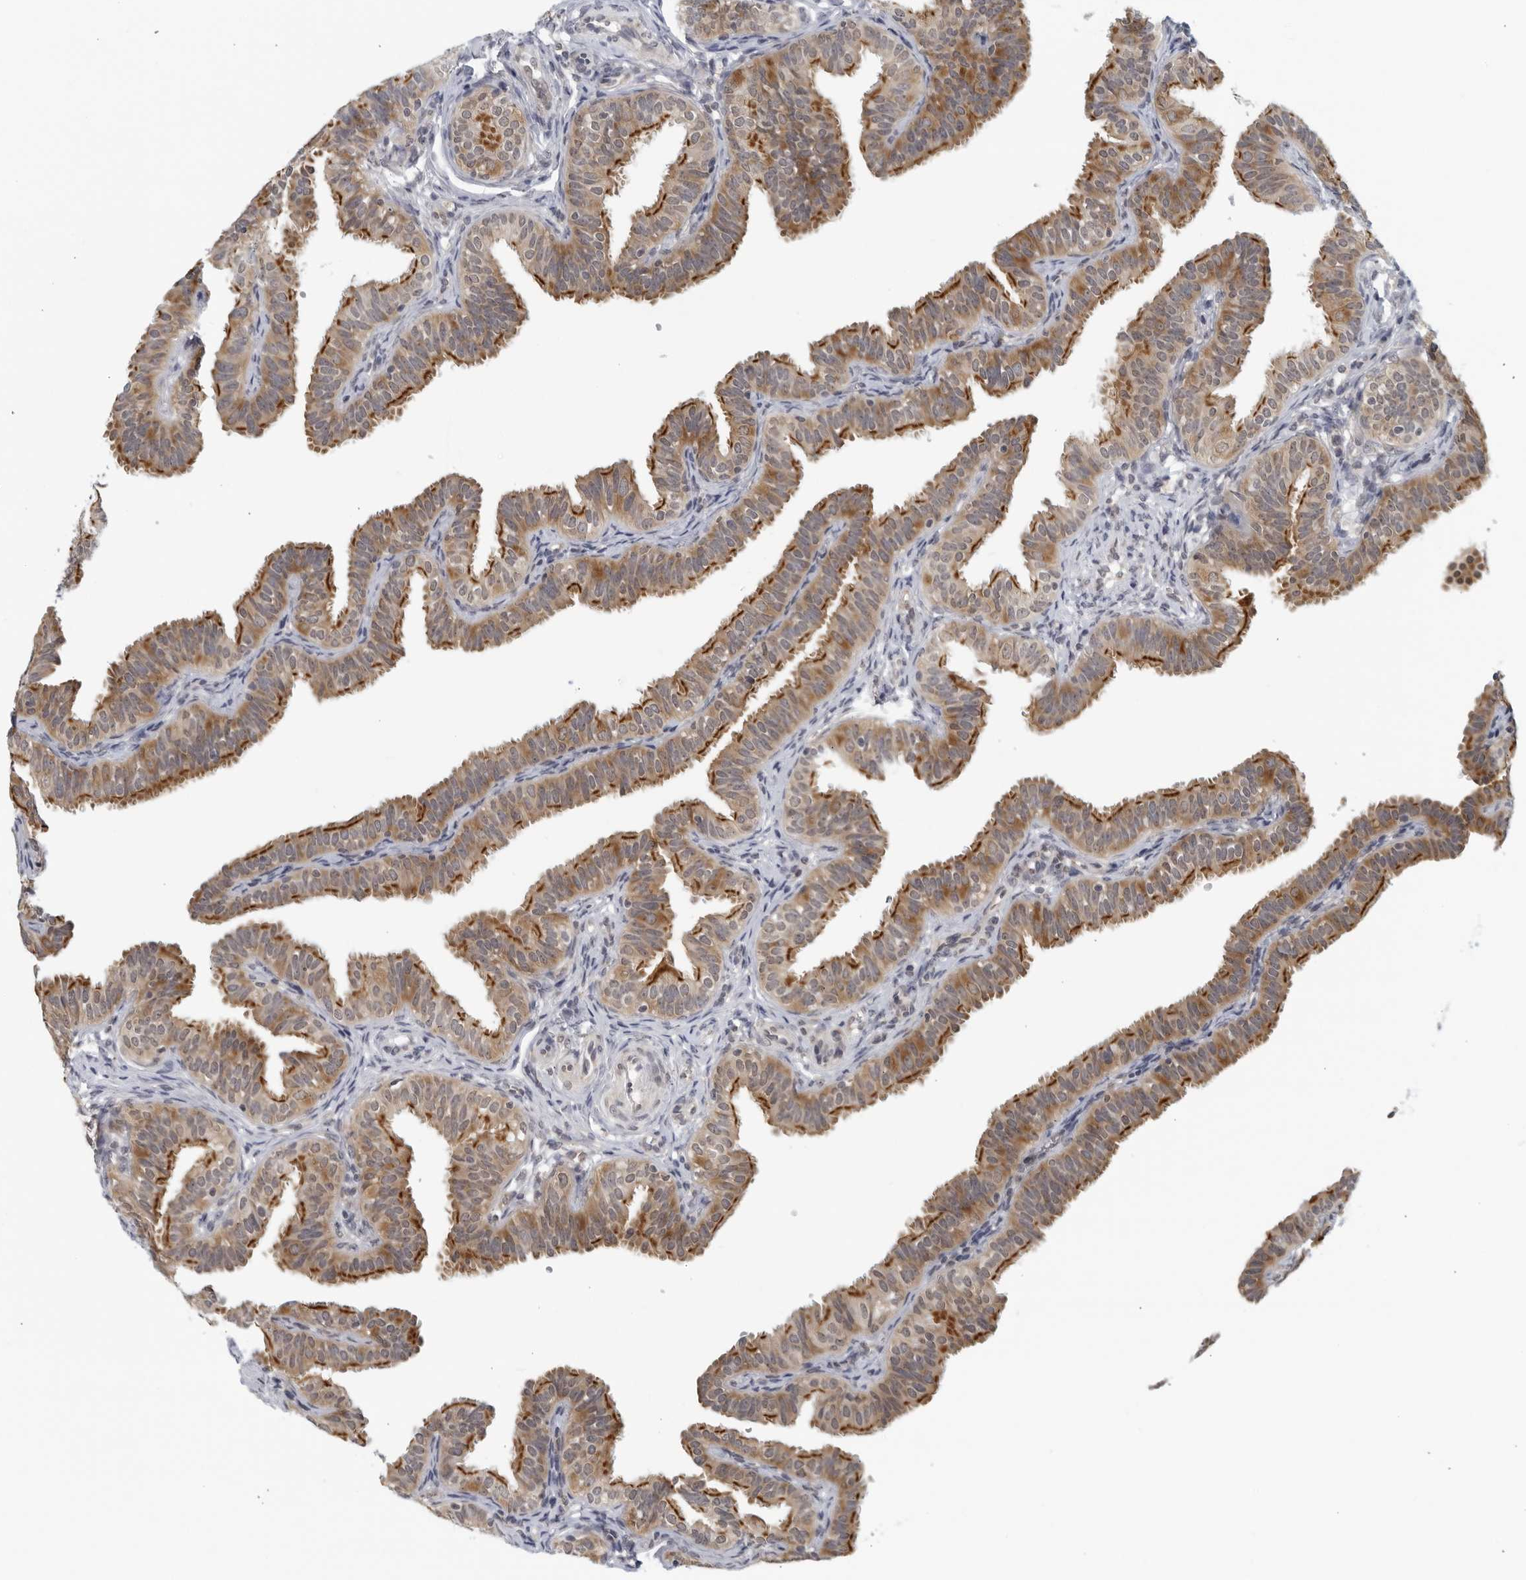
{"staining": {"intensity": "strong", "quantity": ">75%", "location": "cytoplasmic/membranous"}, "tissue": "fallopian tube", "cell_type": "Glandular cells", "image_type": "normal", "snomed": [{"axis": "morphology", "description": "Normal tissue, NOS"}, {"axis": "topography", "description": "Fallopian tube"}], "caption": "Immunohistochemistry (IHC) micrograph of normal human fallopian tube stained for a protein (brown), which shows high levels of strong cytoplasmic/membranous expression in about >75% of glandular cells.", "gene": "RC3H1", "patient": {"sex": "female", "age": 35}}